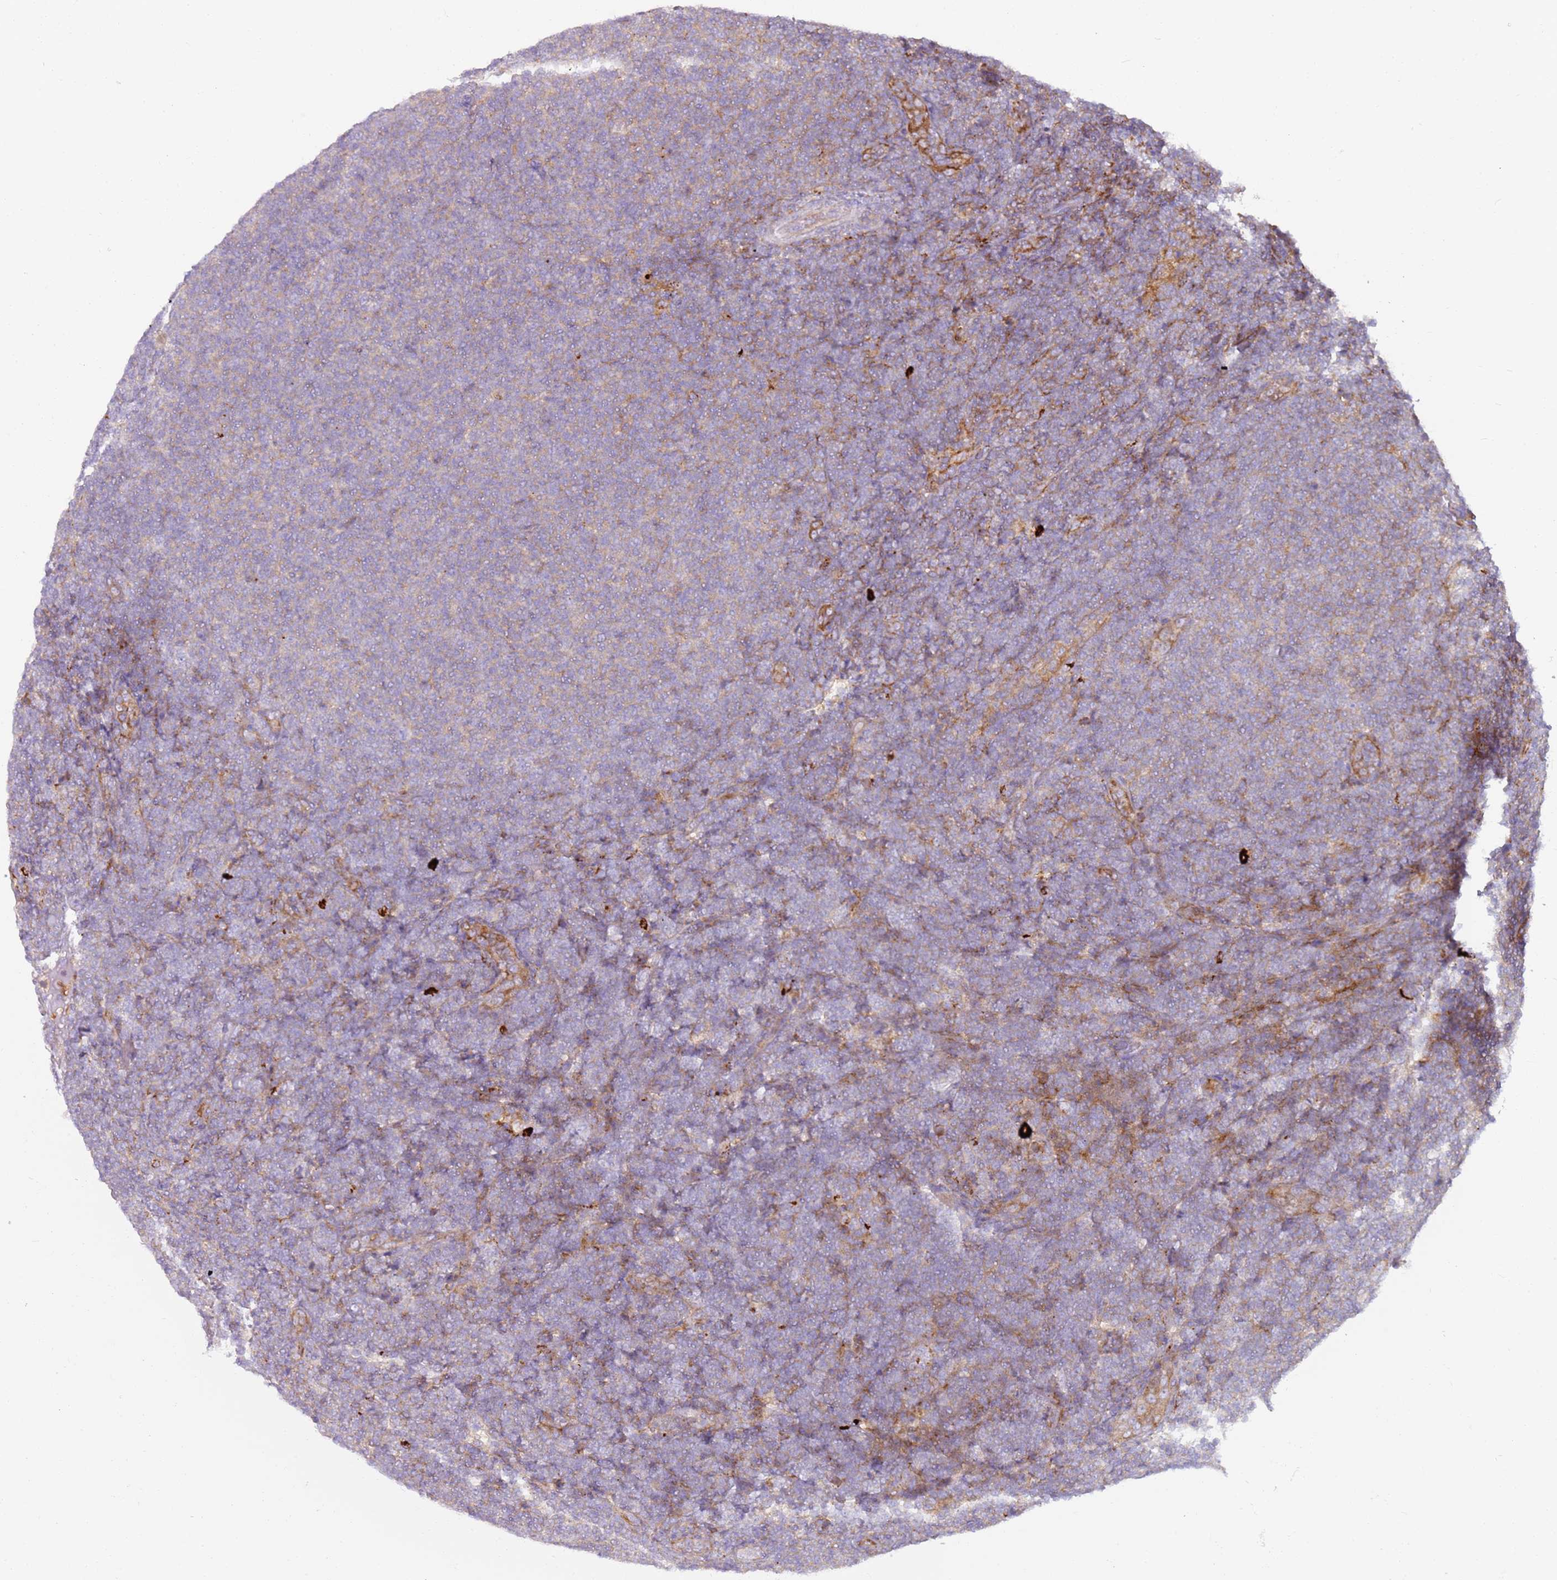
{"staining": {"intensity": "negative", "quantity": "none", "location": "none"}, "tissue": "lymphoma", "cell_type": "Tumor cells", "image_type": "cancer", "snomed": [{"axis": "morphology", "description": "Malignant lymphoma, non-Hodgkin's type, Low grade"}, {"axis": "topography", "description": "Lymph node"}], "caption": "DAB immunohistochemical staining of lymphoma demonstrates no significant positivity in tumor cells.", "gene": "FPR1", "patient": {"sex": "male", "age": 66}}